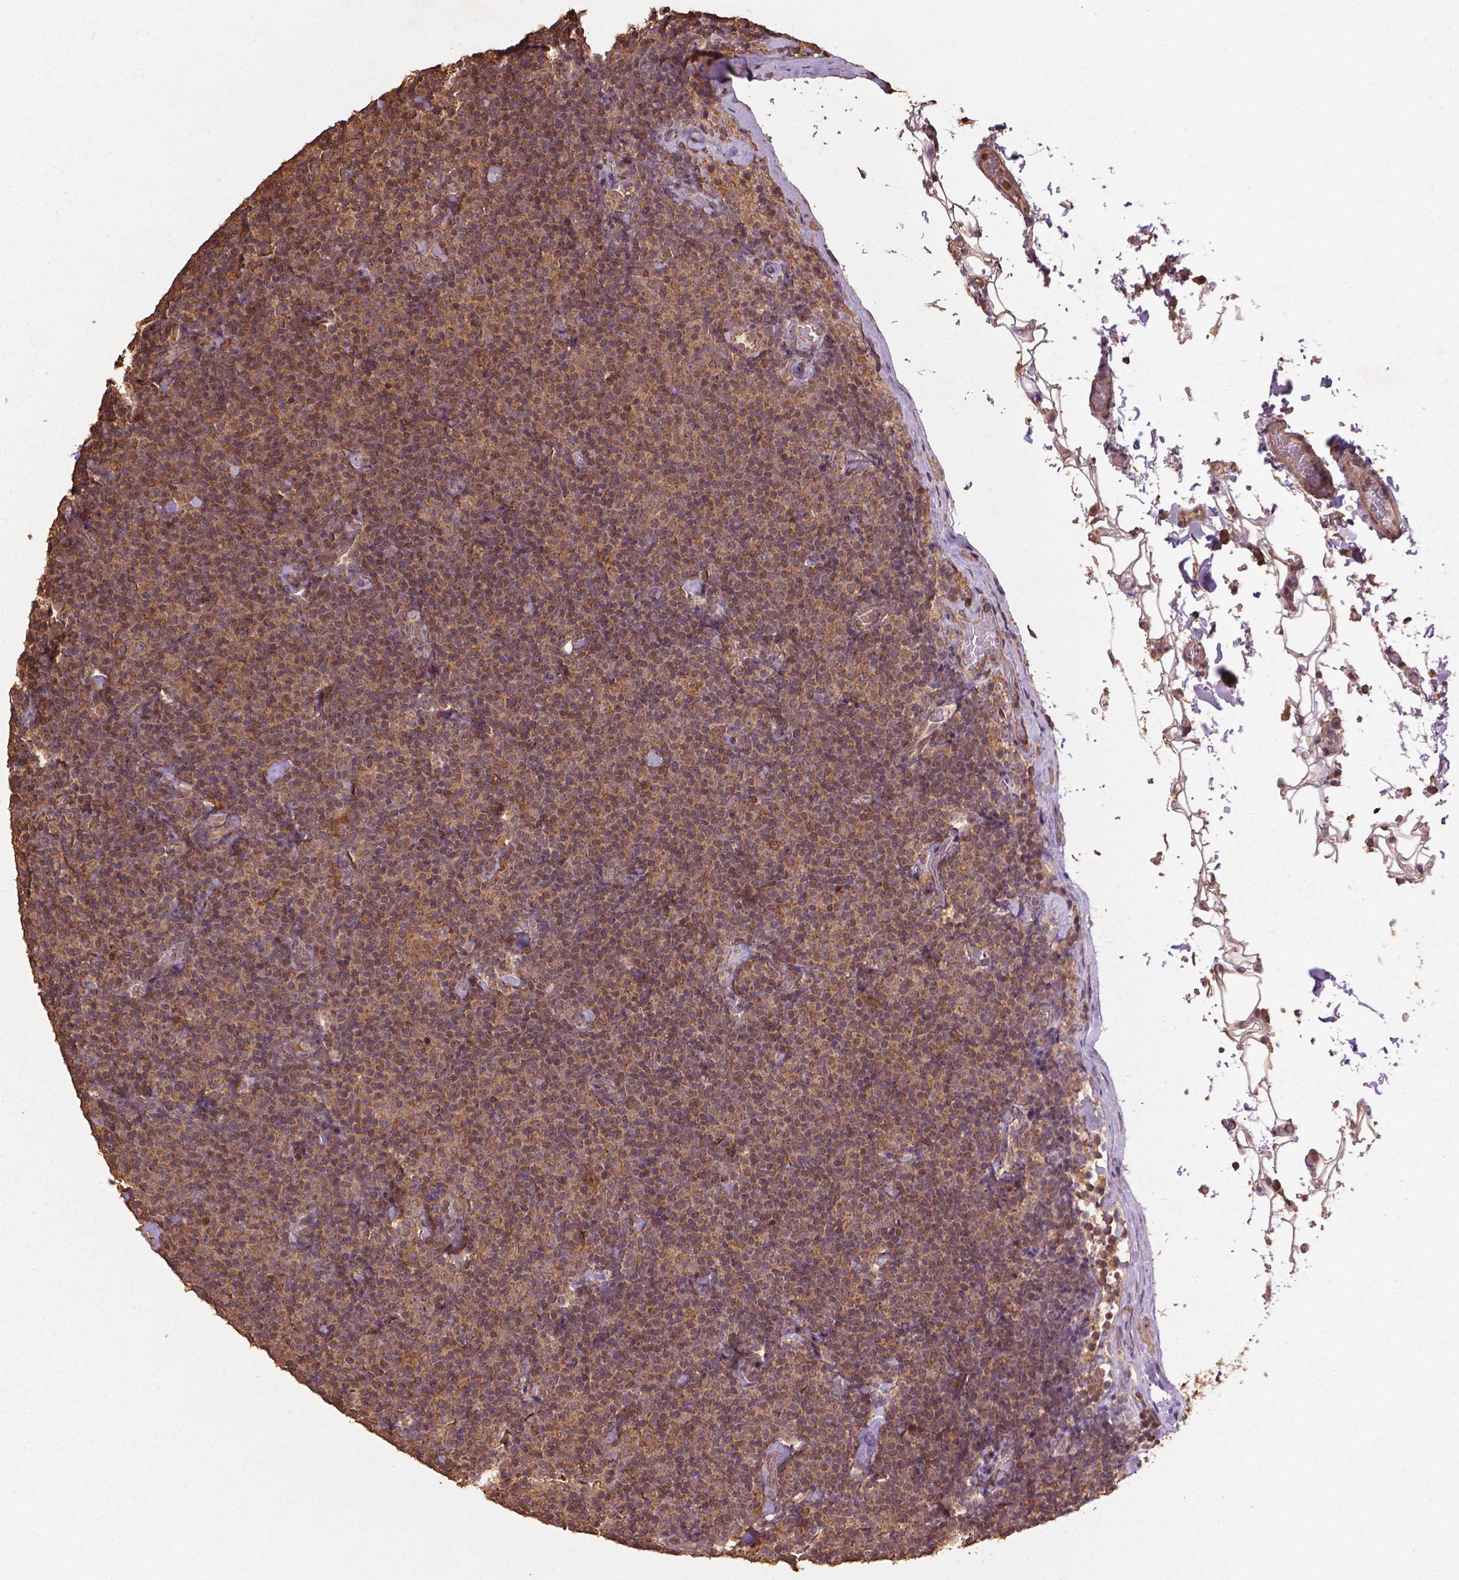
{"staining": {"intensity": "moderate", "quantity": ">75%", "location": "cytoplasmic/membranous"}, "tissue": "lymphoma", "cell_type": "Tumor cells", "image_type": "cancer", "snomed": [{"axis": "morphology", "description": "Malignant lymphoma, non-Hodgkin's type, Low grade"}, {"axis": "topography", "description": "Lymph node"}], "caption": "Tumor cells display medium levels of moderate cytoplasmic/membranous expression in about >75% of cells in lymphoma.", "gene": "BABAM1", "patient": {"sex": "male", "age": 81}}